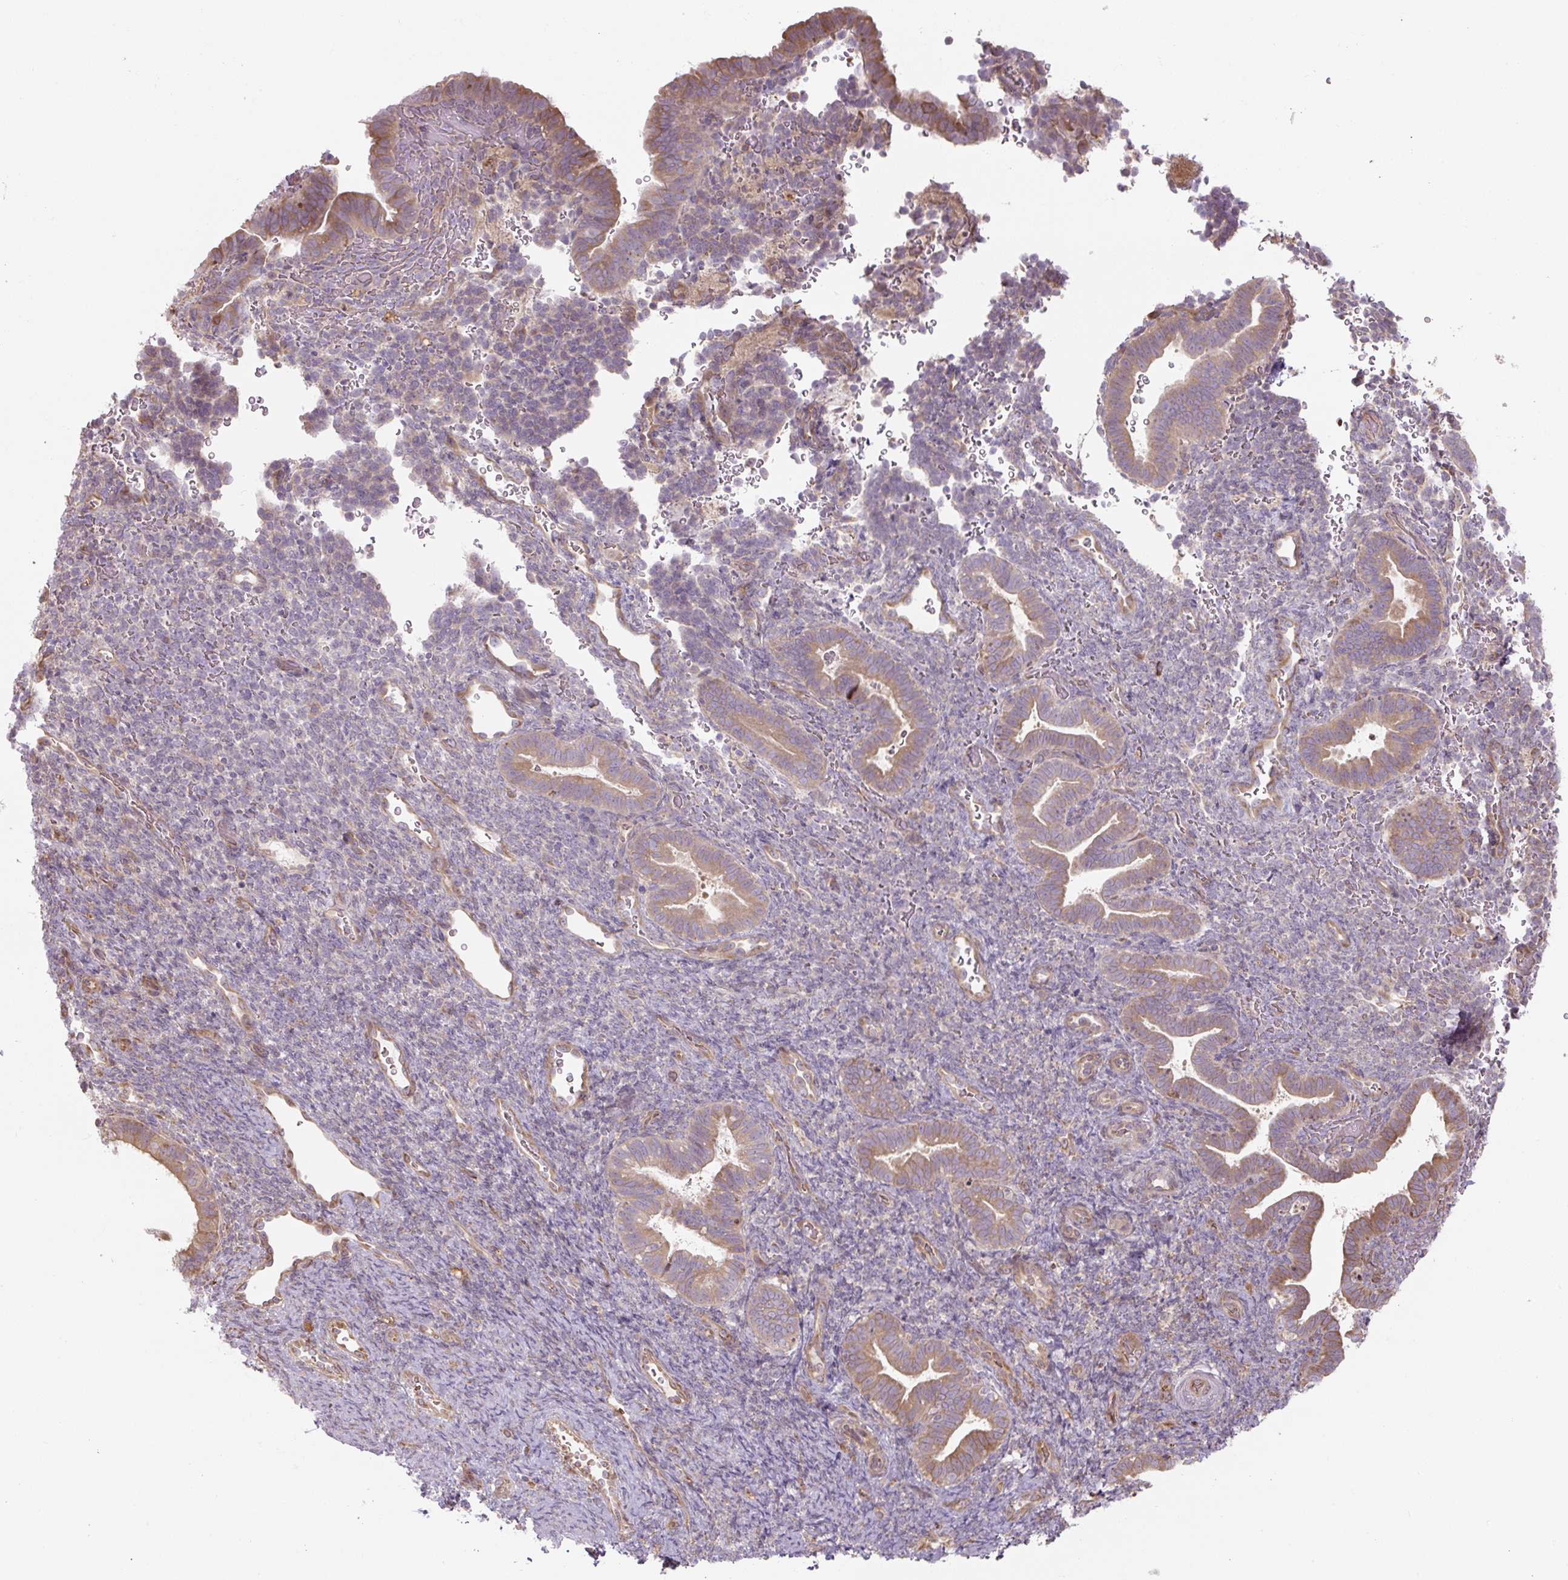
{"staining": {"intensity": "negative", "quantity": "none", "location": "none"}, "tissue": "endometrium", "cell_type": "Cells in endometrial stroma", "image_type": "normal", "snomed": [{"axis": "morphology", "description": "Normal tissue, NOS"}, {"axis": "topography", "description": "Endometrium"}], "caption": "Cells in endometrial stroma are negative for protein expression in benign human endometrium. (DAB immunohistochemistry visualized using brightfield microscopy, high magnification).", "gene": "RASA1", "patient": {"sex": "female", "age": 34}}